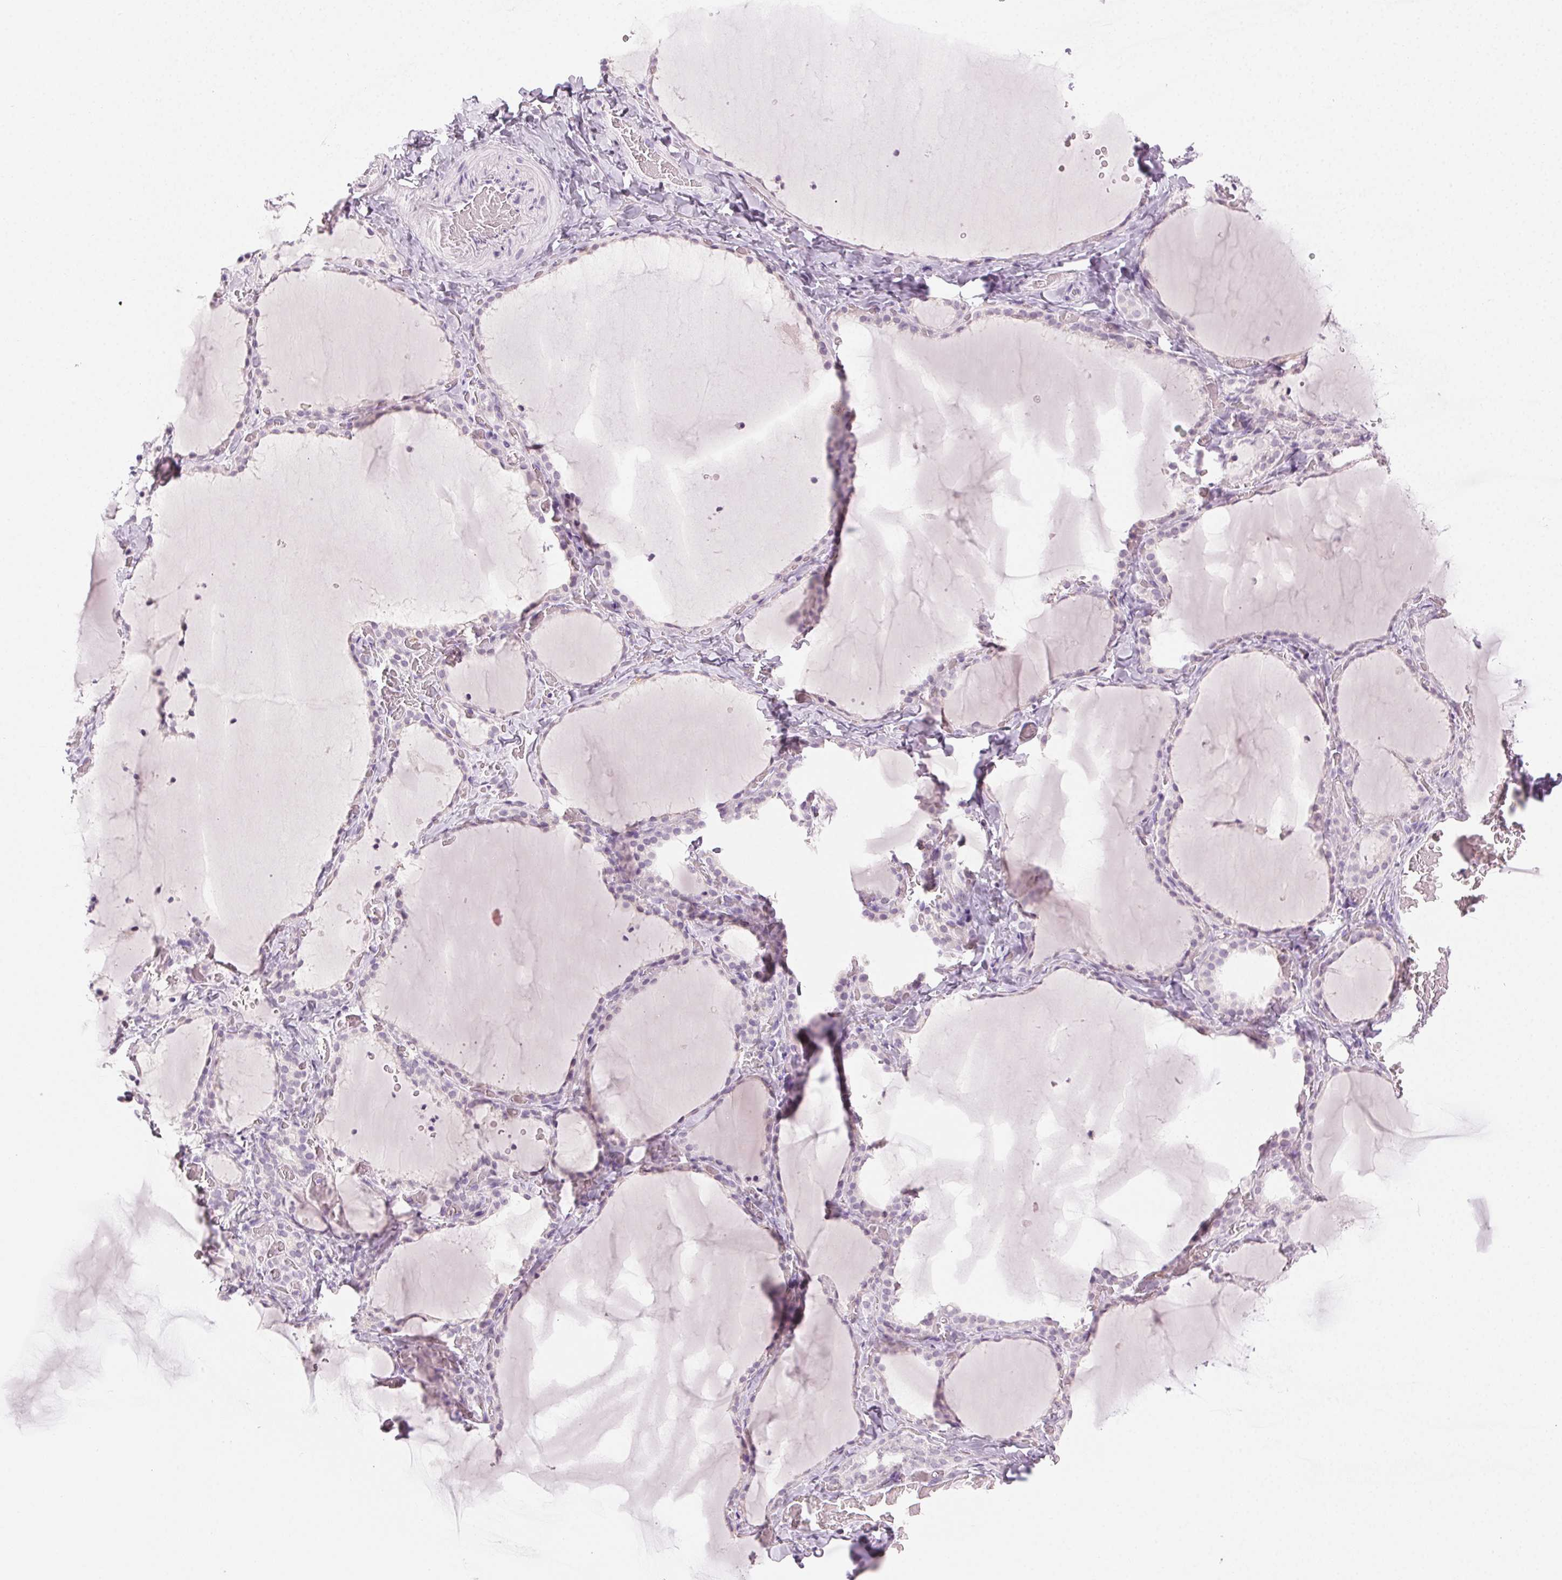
{"staining": {"intensity": "negative", "quantity": "none", "location": "none"}, "tissue": "thyroid gland", "cell_type": "Glandular cells", "image_type": "normal", "snomed": [{"axis": "morphology", "description": "Normal tissue, NOS"}, {"axis": "topography", "description": "Thyroid gland"}], "caption": "The IHC micrograph has no significant expression in glandular cells of thyroid gland.", "gene": "MPO", "patient": {"sex": "female", "age": 22}}